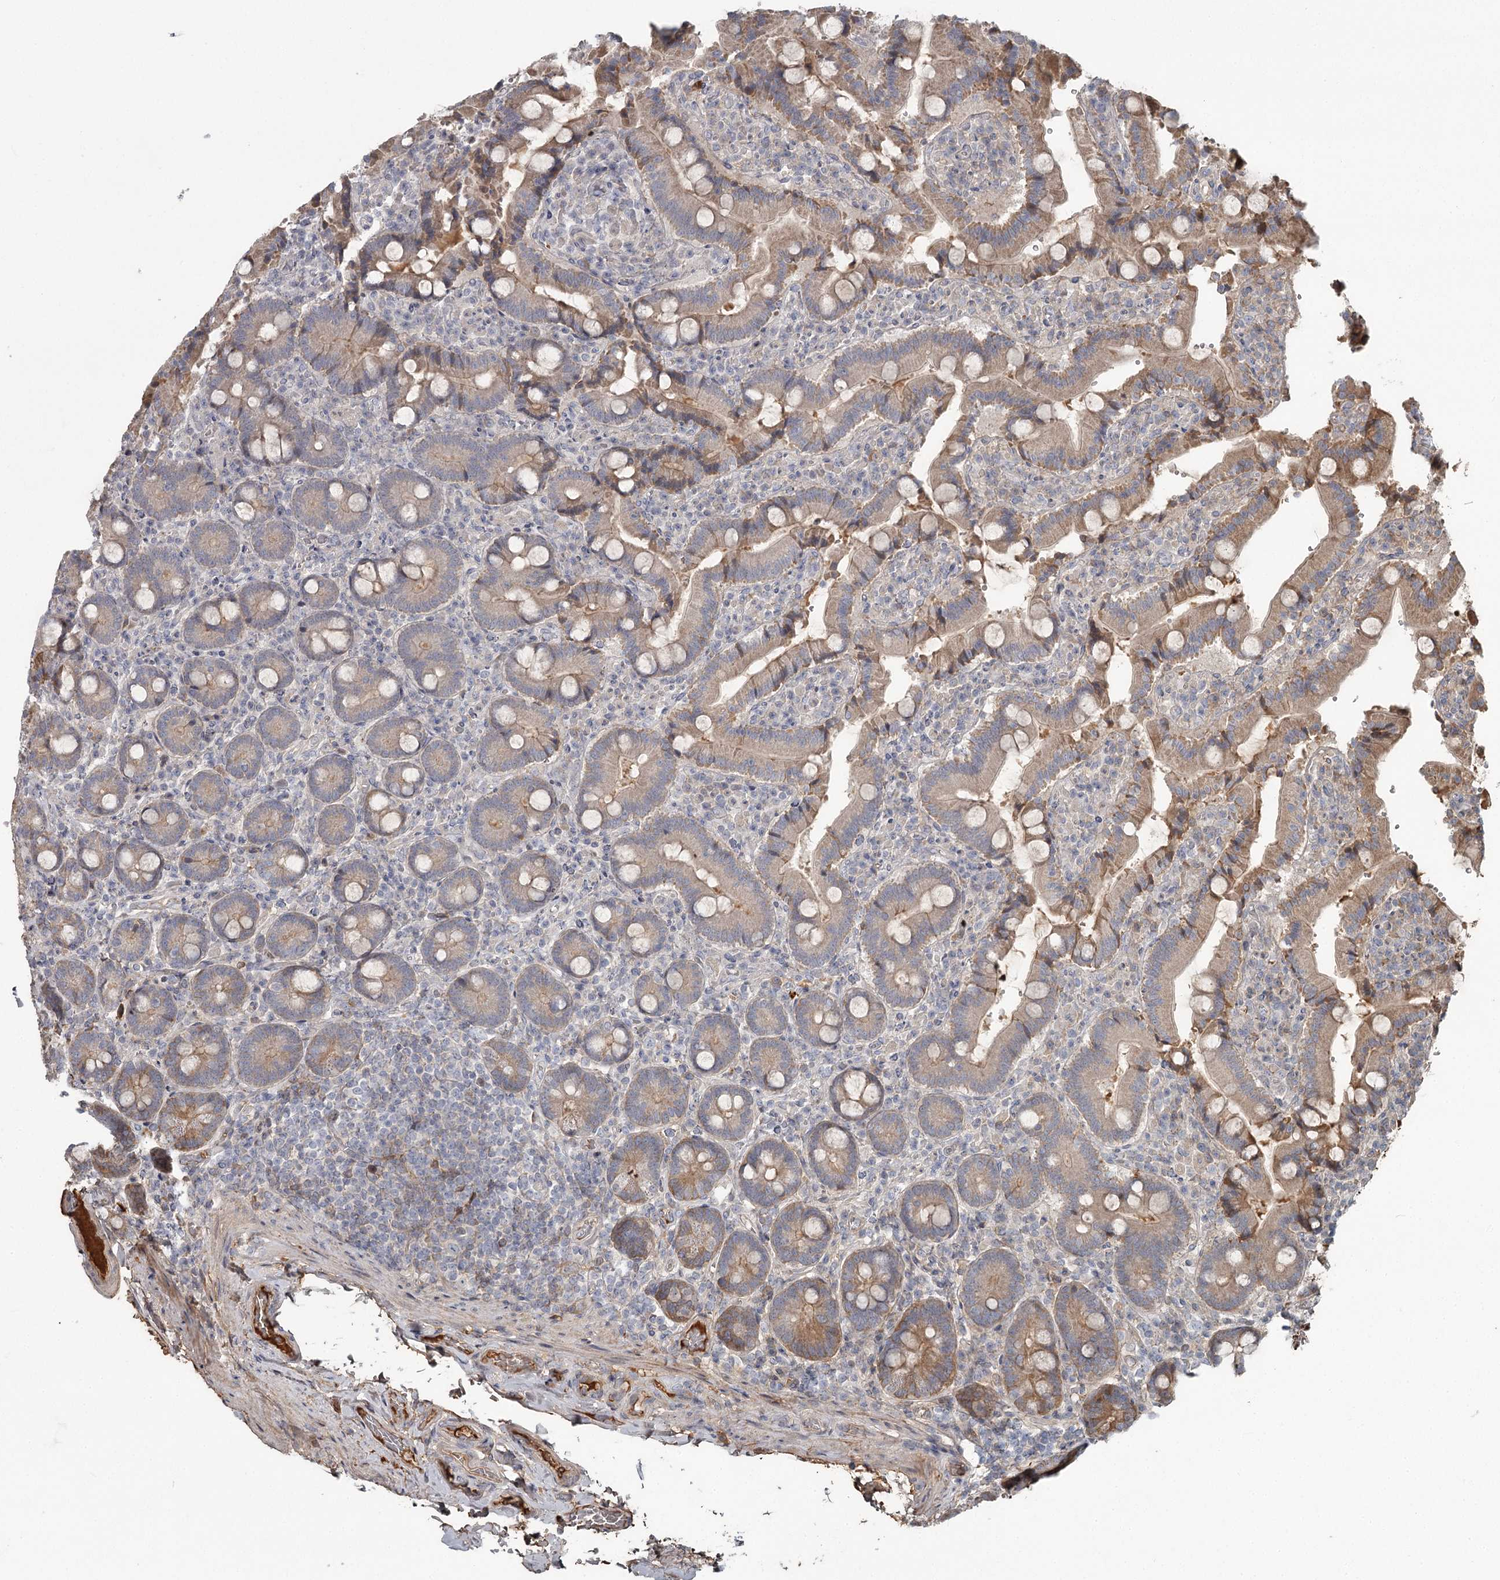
{"staining": {"intensity": "moderate", "quantity": "25%-75%", "location": "cytoplasmic/membranous"}, "tissue": "duodenum", "cell_type": "Glandular cells", "image_type": "normal", "snomed": [{"axis": "morphology", "description": "Normal tissue, NOS"}, {"axis": "topography", "description": "Duodenum"}], "caption": "Immunohistochemical staining of unremarkable duodenum demonstrates medium levels of moderate cytoplasmic/membranous expression in about 25%-75% of glandular cells. The staining was performed using DAB to visualize the protein expression in brown, while the nuclei were stained in blue with hematoxylin (Magnification: 20x).", "gene": "DHRS9", "patient": {"sex": "female", "age": 62}}